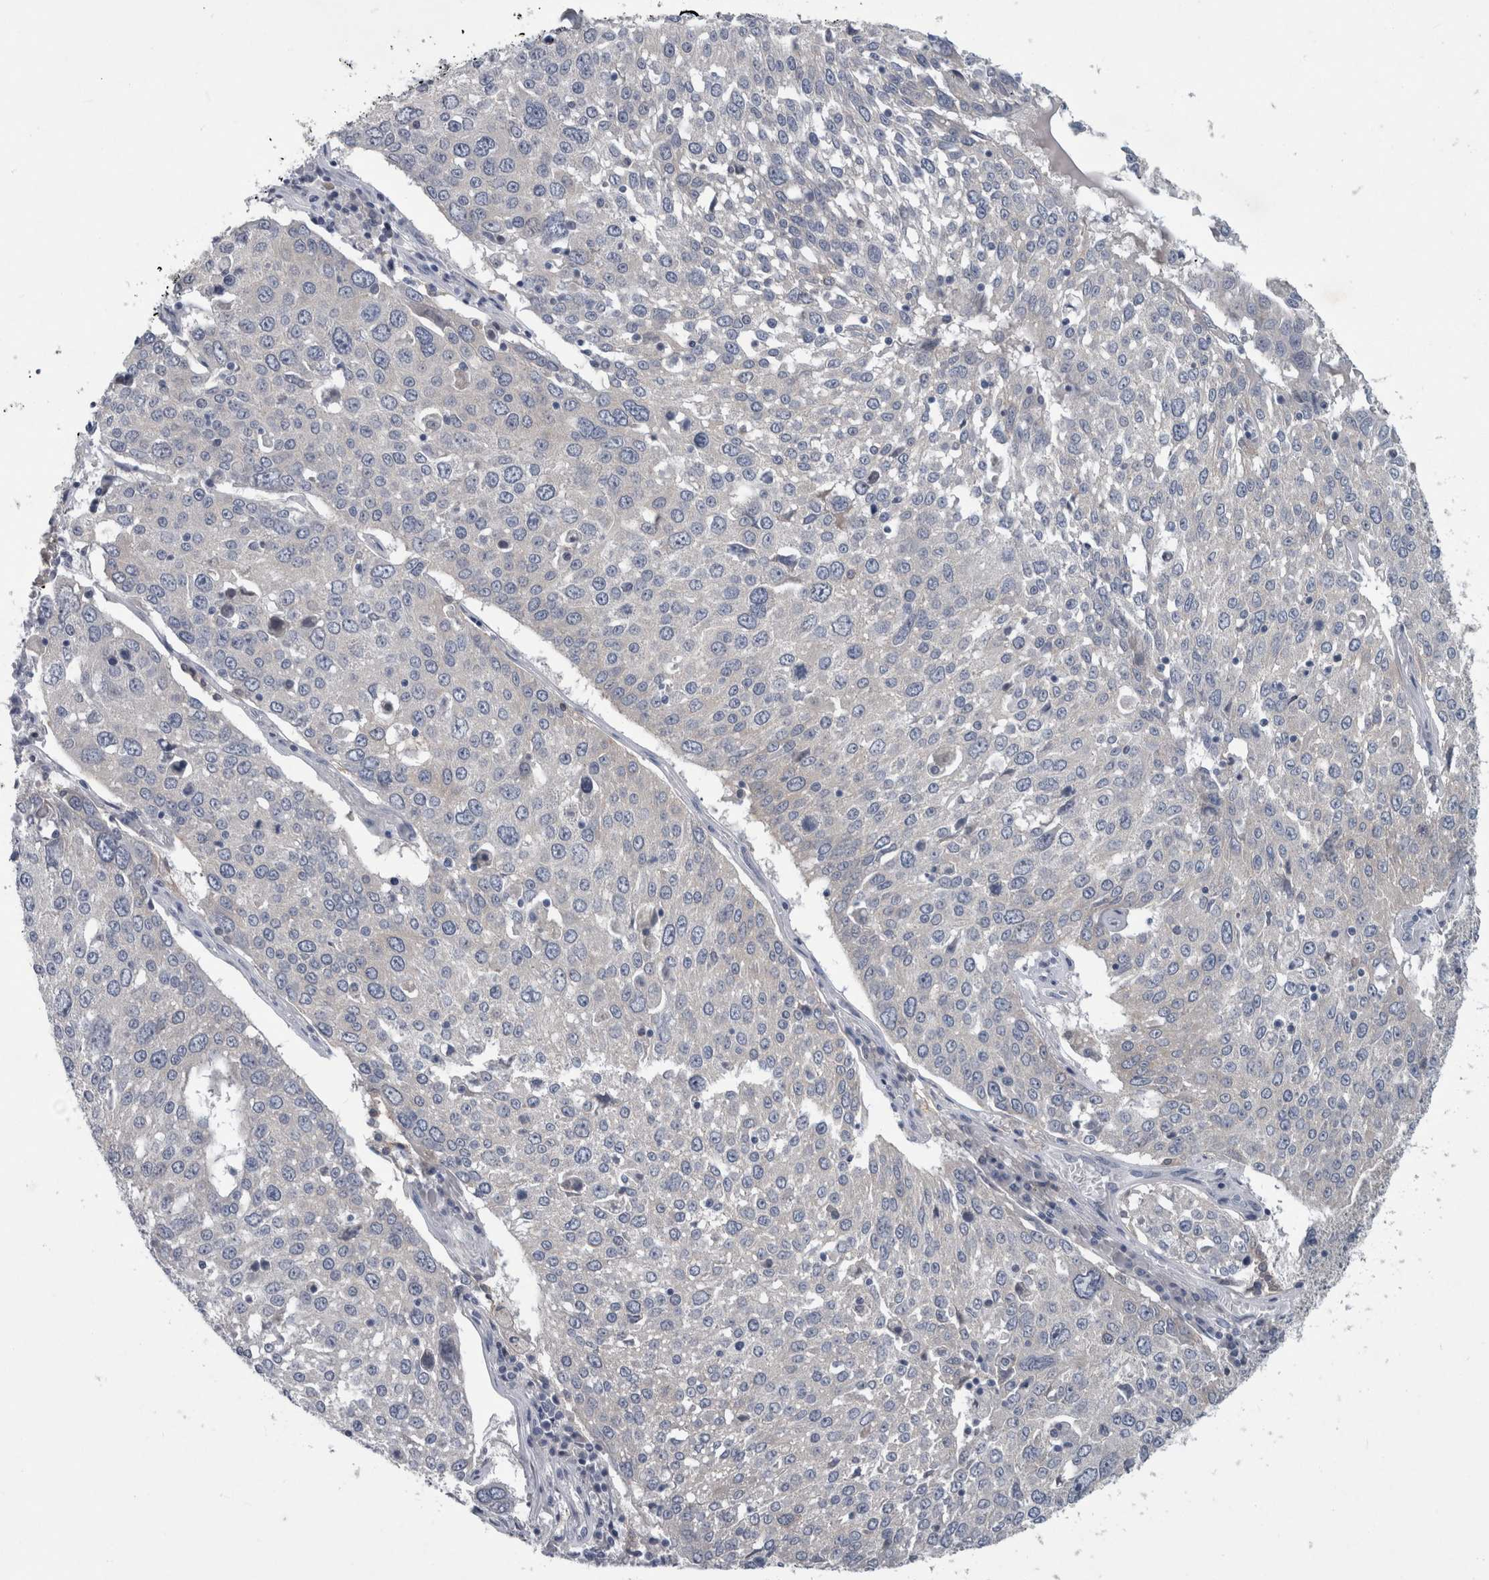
{"staining": {"intensity": "negative", "quantity": "none", "location": "none"}, "tissue": "lung cancer", "cell_type": "Tumor cells", "image_type": "cancer", "snomed": [{"axis": "morphology", "description": "Squamous cell carcinoma, NOS"}, {"axis": "topography", "description": "Lung"}], "caption": "The histopathology image exhibits no significant positivity in tumor cells of lung squamous cell carcinoma.", "gene": "FAM83H", "patient": {"sex": "male", "age": 65}}